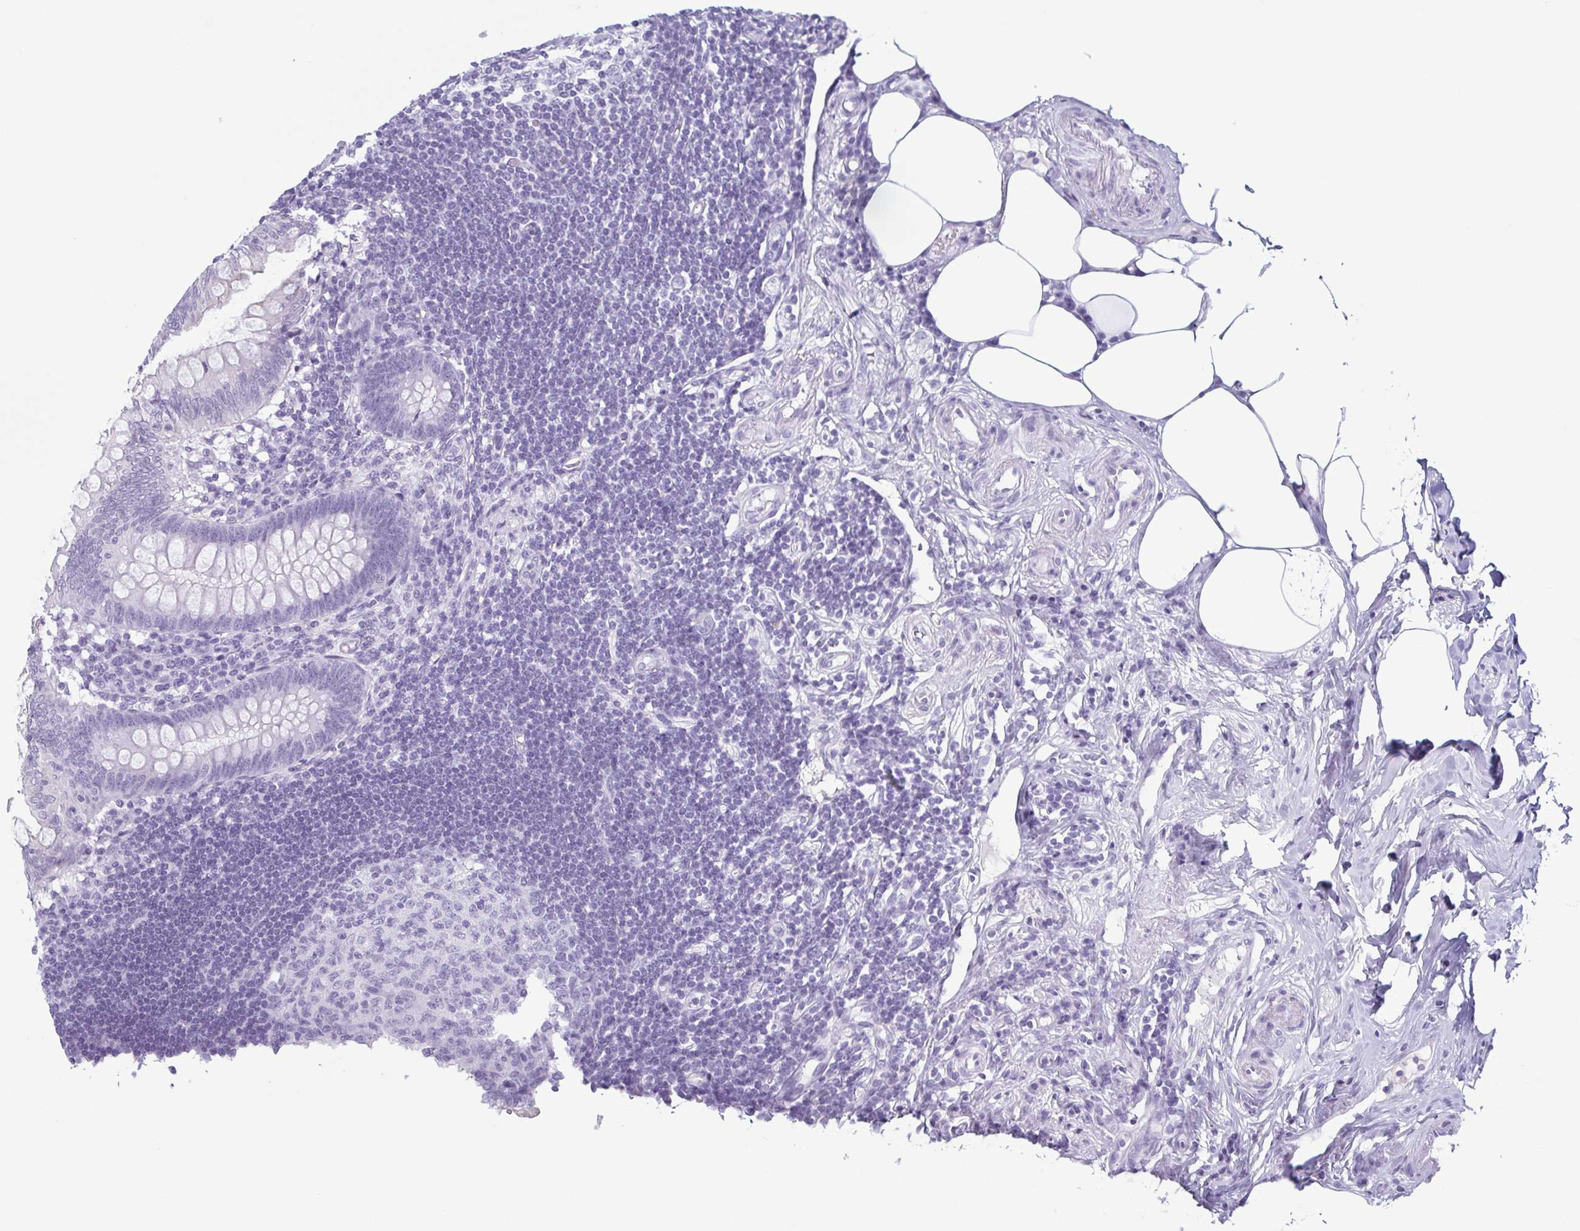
{"staining": {"intensity": "negative", "quantity": "none", "location": "none"}, "tissue": "appendix", "cell_type": "Glandular cells", "image_type": "normal", "snomed": [{"axis": "morphology", "description": "Normal tissue, NOS"}, {"axis": "topography", "description": "Appendix"}], "caption": "Immunohistochemistry (IHC) image of benign appendix stained for a protein (brown), which exhibits no expression in glandular cells. The staining is performed using DAB (3,3'-diaminobenzidine) brown chromogen with nuclei counter-stained in using hematoxylin.", "gene": "KRT10", "patient": {"sex": "female", "age": 57}}